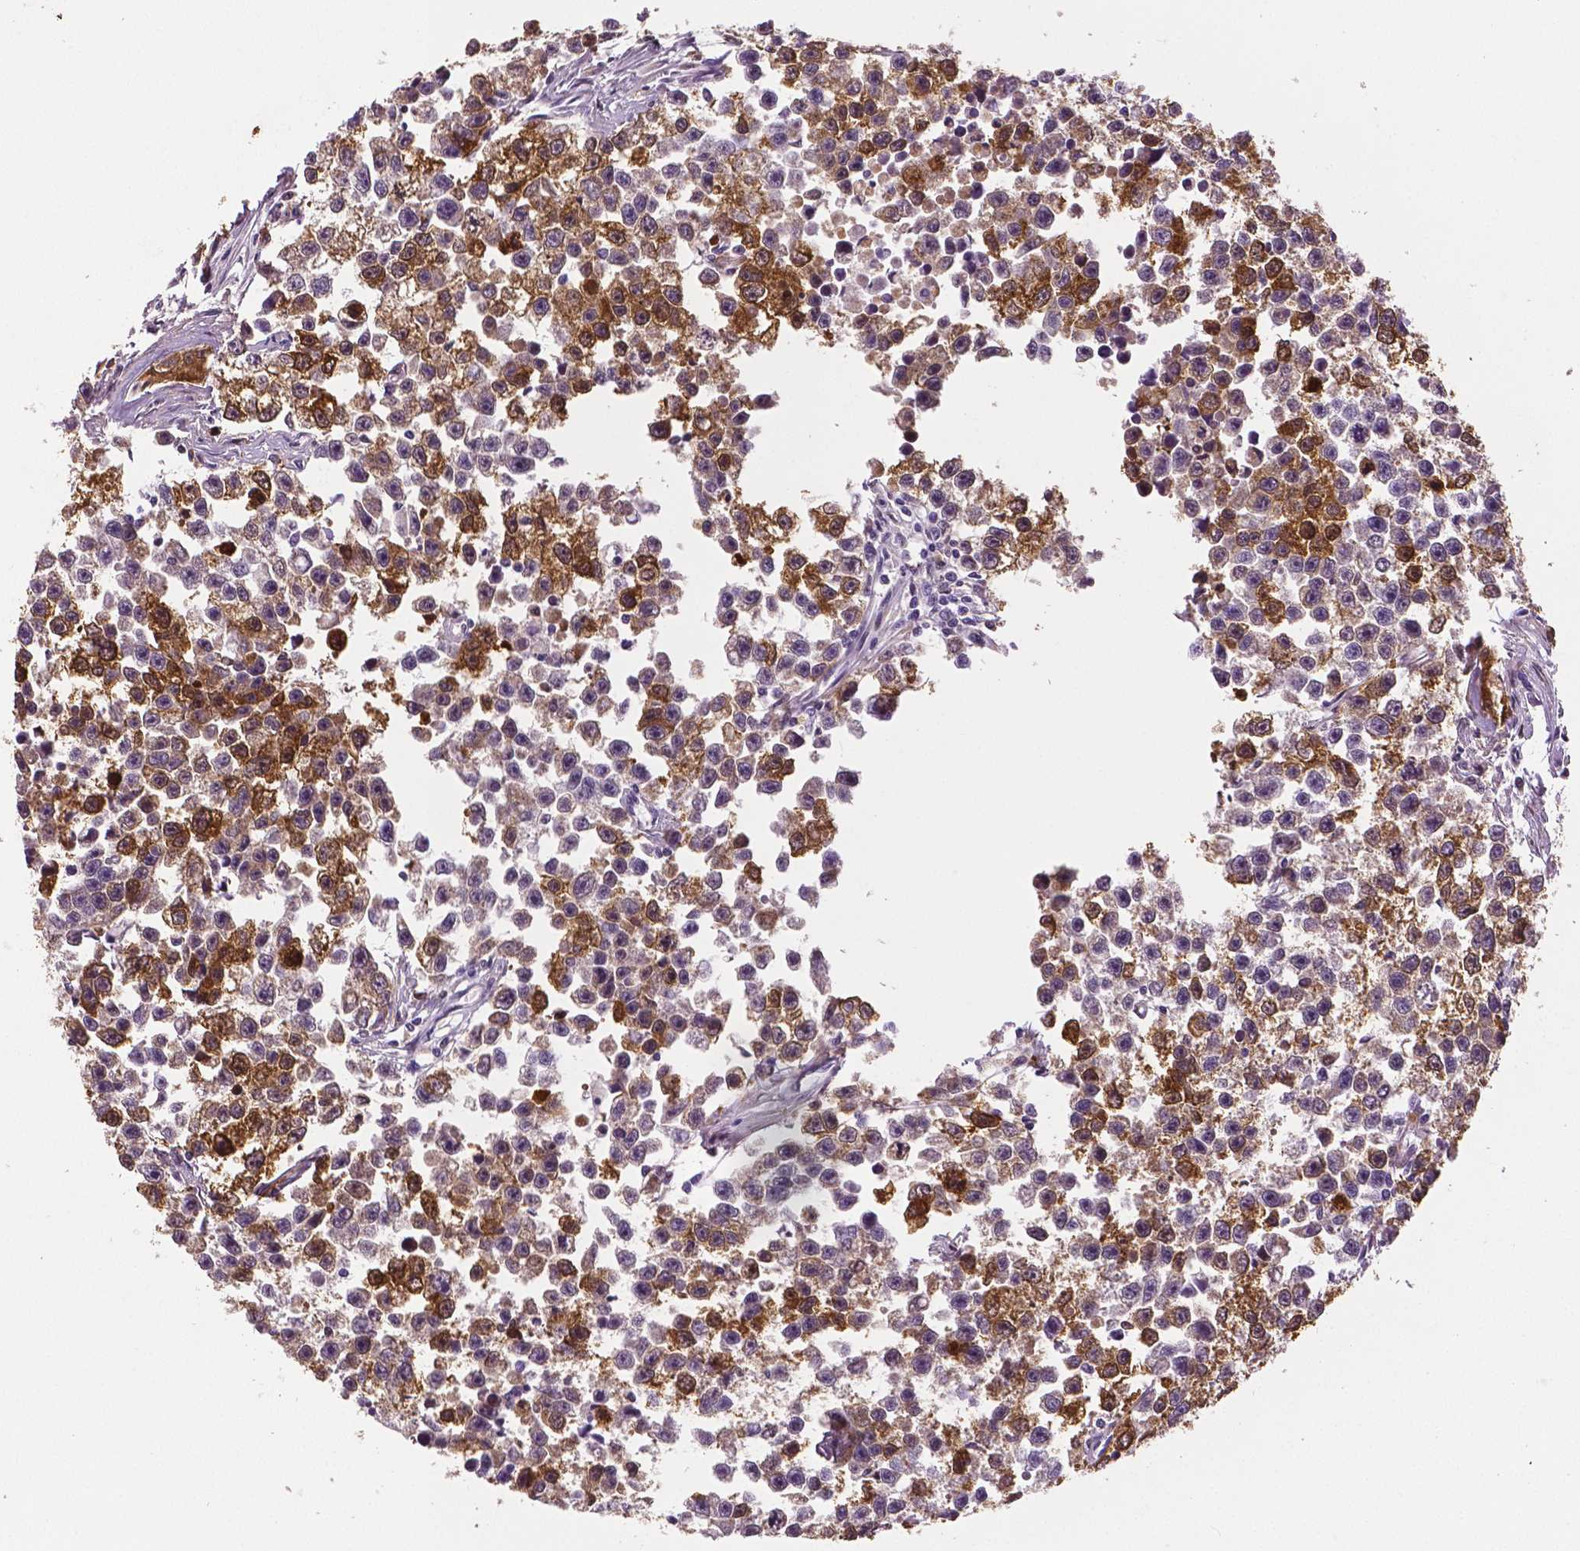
{"staining": {"intensity": "moderate", "quantity": ">75%", "location": "cytoplasmic/membranous"}, "tissue": "testis cancer", "cell_type": "Tumor cells", "image_type": "cancer", "snomed": [{"axis": "morphology", "description": "Seminoma, NOS"}, {"axis": "topography", "description": "Testis"}], "caption": "An image showing moderate cytoplasmic/membranous positivity in about >75% of tumor cells in testis cancer (seminoma), as visualized by brown immunohistochemical staining.", "gene": "PHGDH", "patient": {"sex": "male", "age": 26}}